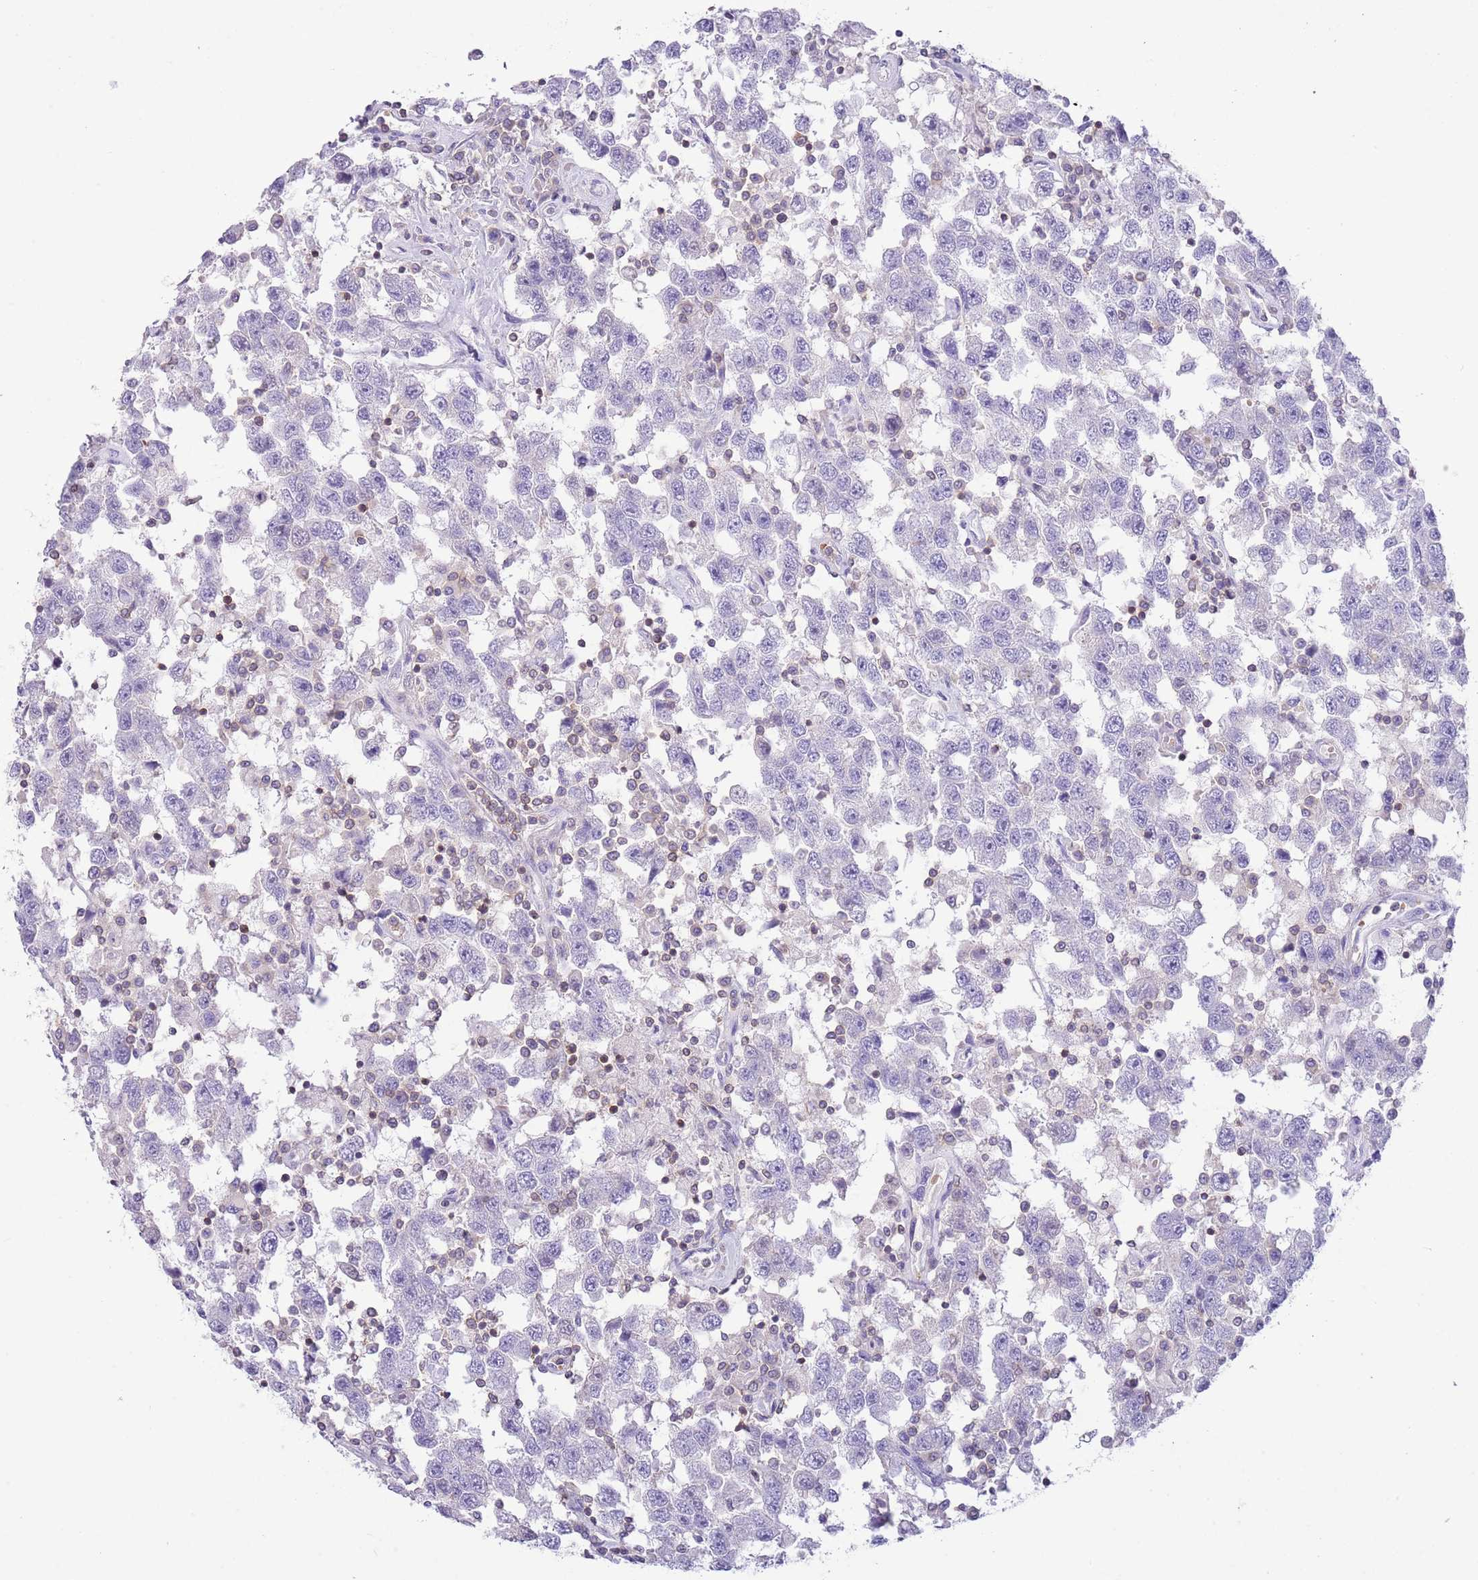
{"staining": {"intensity": "negative", "quantity": "none", "location": "none"}, "tissue": "testis cancer", "cell_type": "Tumor cells", "image_type": "cancer", "snomed": [{"axis": "morphology", "description": "Seminoma, NOS"}, {"axis": "topography", "description": "Testis"}], "caption": "Immunohistochemistry (IHC) histopathology image of human testis cancer stained for a protein (brown), which exhibits no expression in tumor cells. (Brightfield microscopy of DAB IHC at high magnification).", "gene": "OR4Q3", "patient": {"sex": "male", "age": 41}}